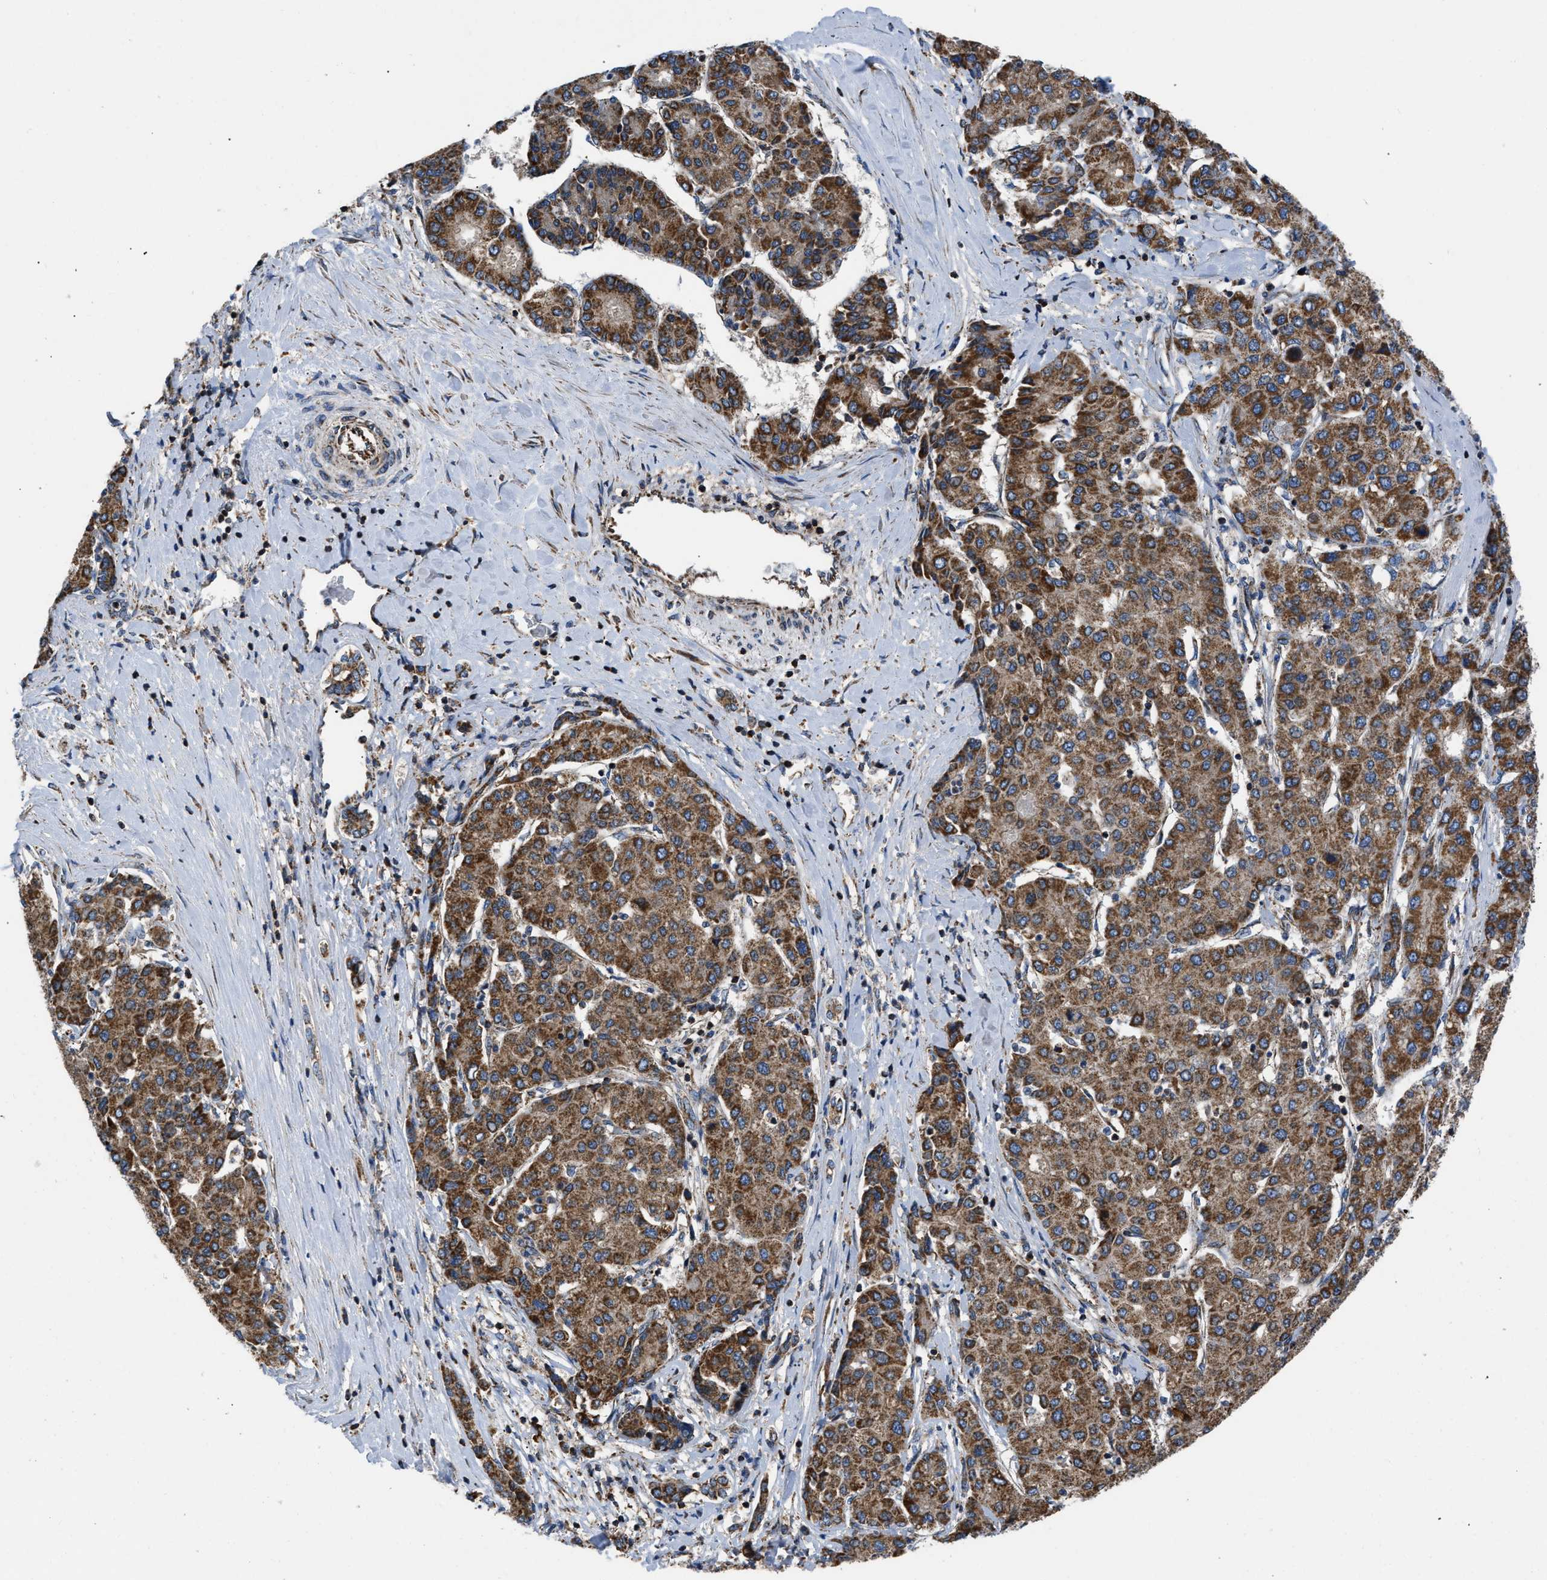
{"staining": {"intensity": "strong", "quantity": ">75%", "location": "cytoplasmic/membranous"}, "tissue": "liver cancer", "cell_type": "Tumor cells", "image_type": "cancer", "snomed": [{"axis": "morphology", "description": "Carcinoma, Hepatocellular, NOS"}, {"axis": "topography", "description": "Liver"}], "caption": "Tumor cells display strong cytoplasmic/membranous expression in about >75% of cells in liver cancer (hepatocellular carcinoma).", "gene": "OPTN", "patient": {"sex": "male", "age": 65}}